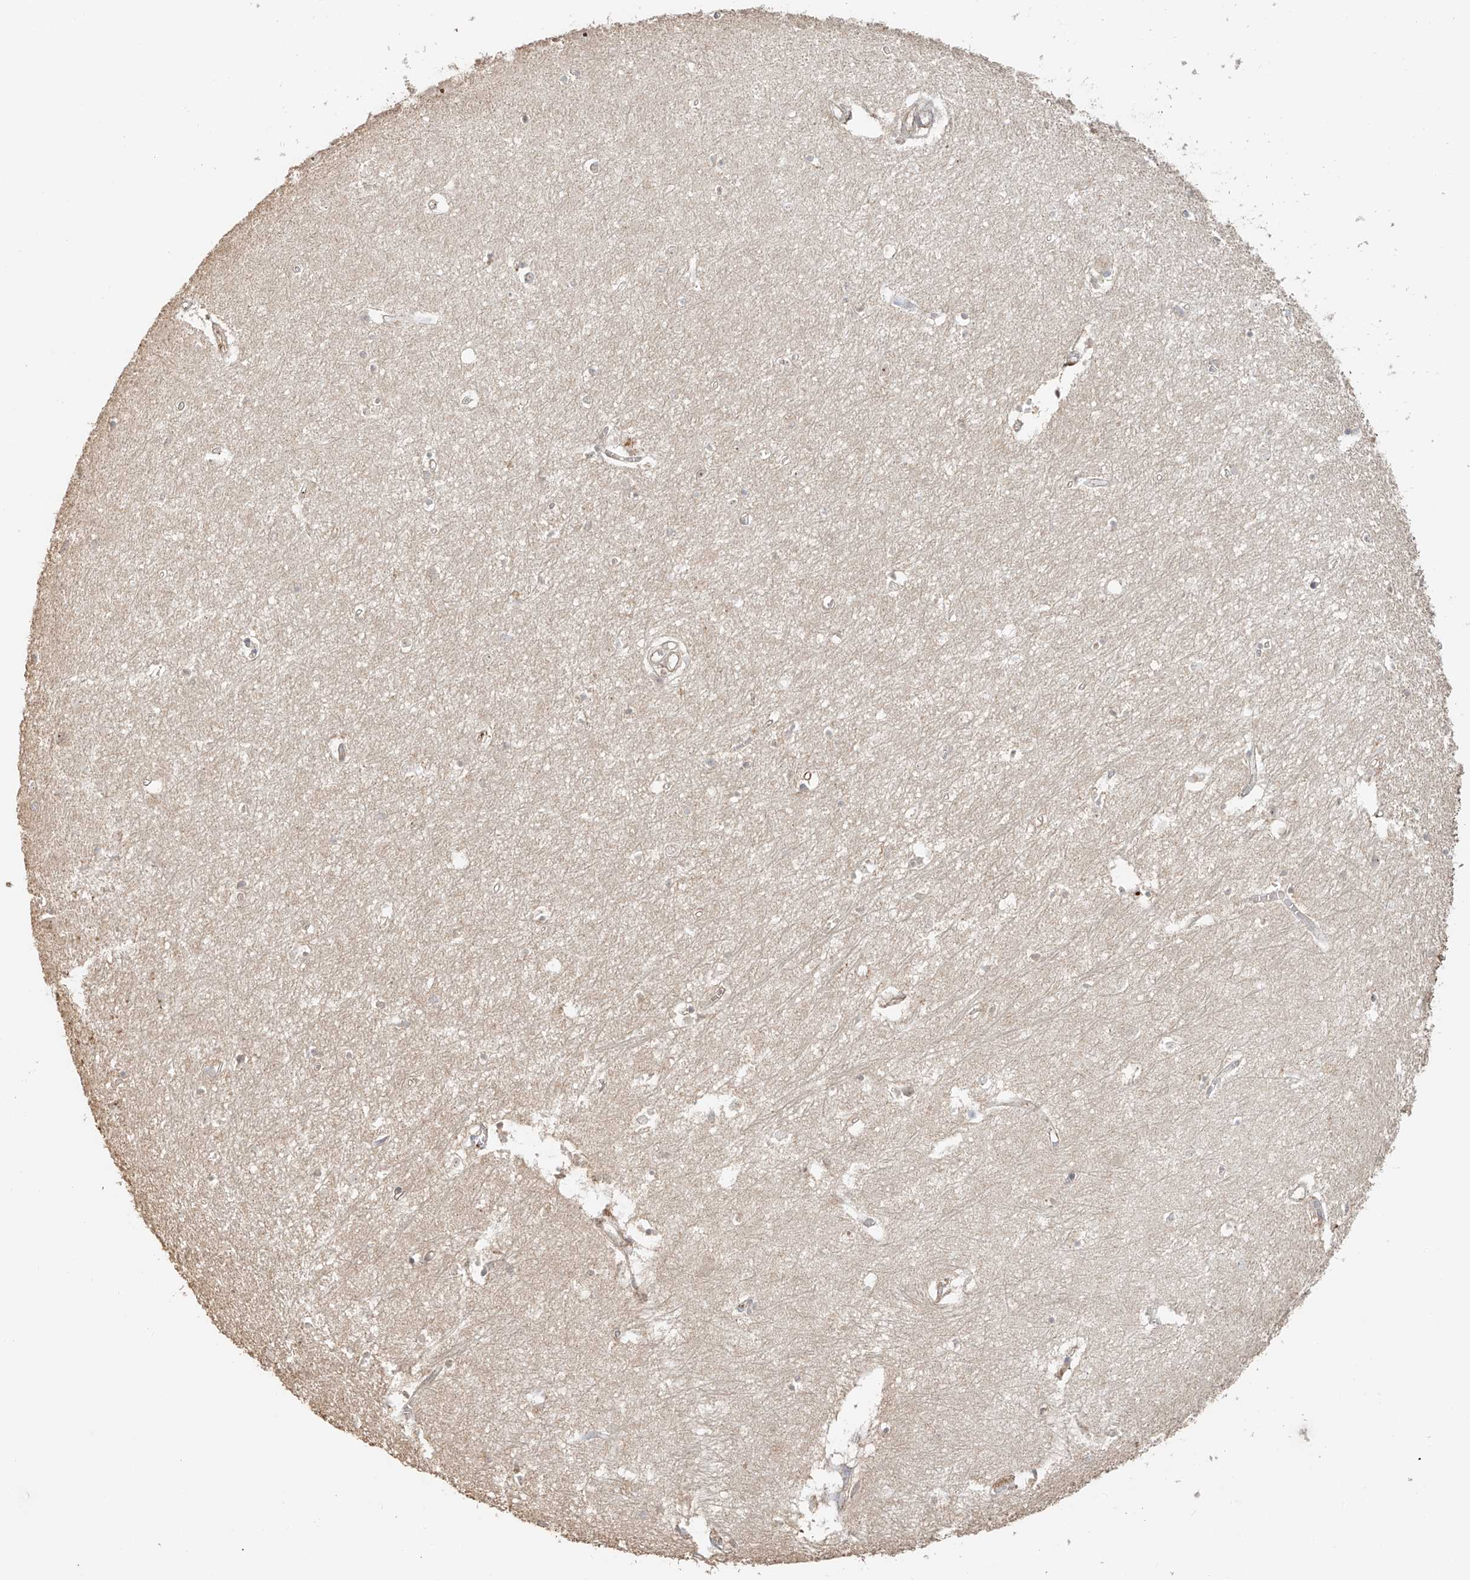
{"staining": {"intensity": "negative", "quantity": "none", "location": "none"}, "tissue": "hippocampus", "cell_type": "Glial cells", "image_type": "normal", "snomed": [{"axis": "morphology", "description": "Normal tissue, NOS"}, {"axis": "topography", "description": "Hippocampus"}], "caption": "High power microscopy micrograph of an immunohistochemistry image of unremarkable hippocampus, revealing no significant staining in glial cells. (Immunohistochemistry (ihc), brightfield microscopy, high magnification).", "gene": "NPHS1", "patient": {"sex": "female", "age": 64}}